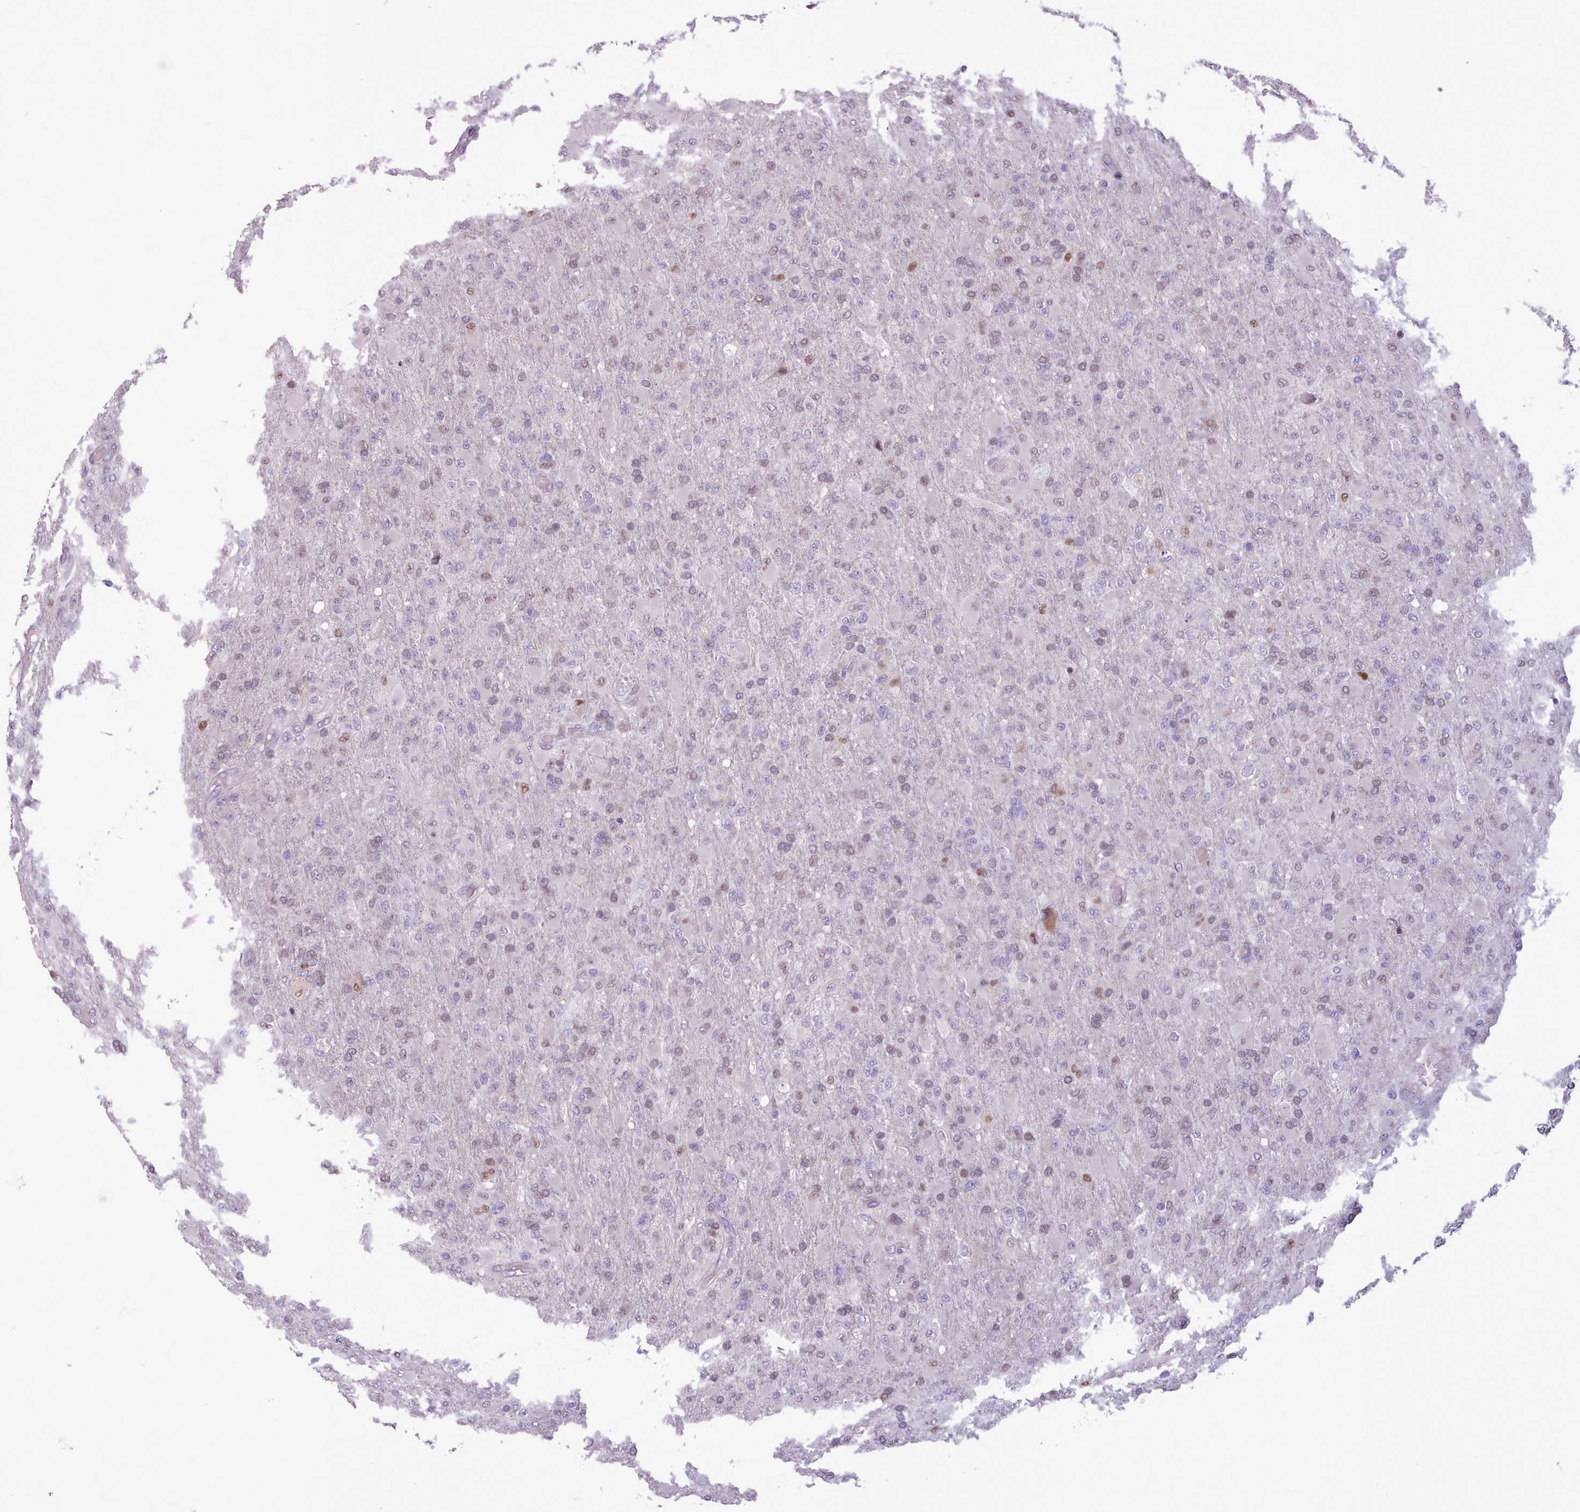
{"staining": {"intensity": "weak", "quantity": "25%-75%", "location": "nuclear"}, "tissue": "glioma", "cell_type": "Tumor cells", "image_type": "cancer", "snomed": [{"axis": "morphology", "description": "Glioma, malignant, Low grade"}, {"axis": "topography", "description": "Brain"}], "caption": "Protein staining exhibits weak nuclear expression in about 25%-75% of tumor cells in malignant glioma (low-grade).", "gene": "SLURP1", "patient": {"sex": "male", "age": 65}}